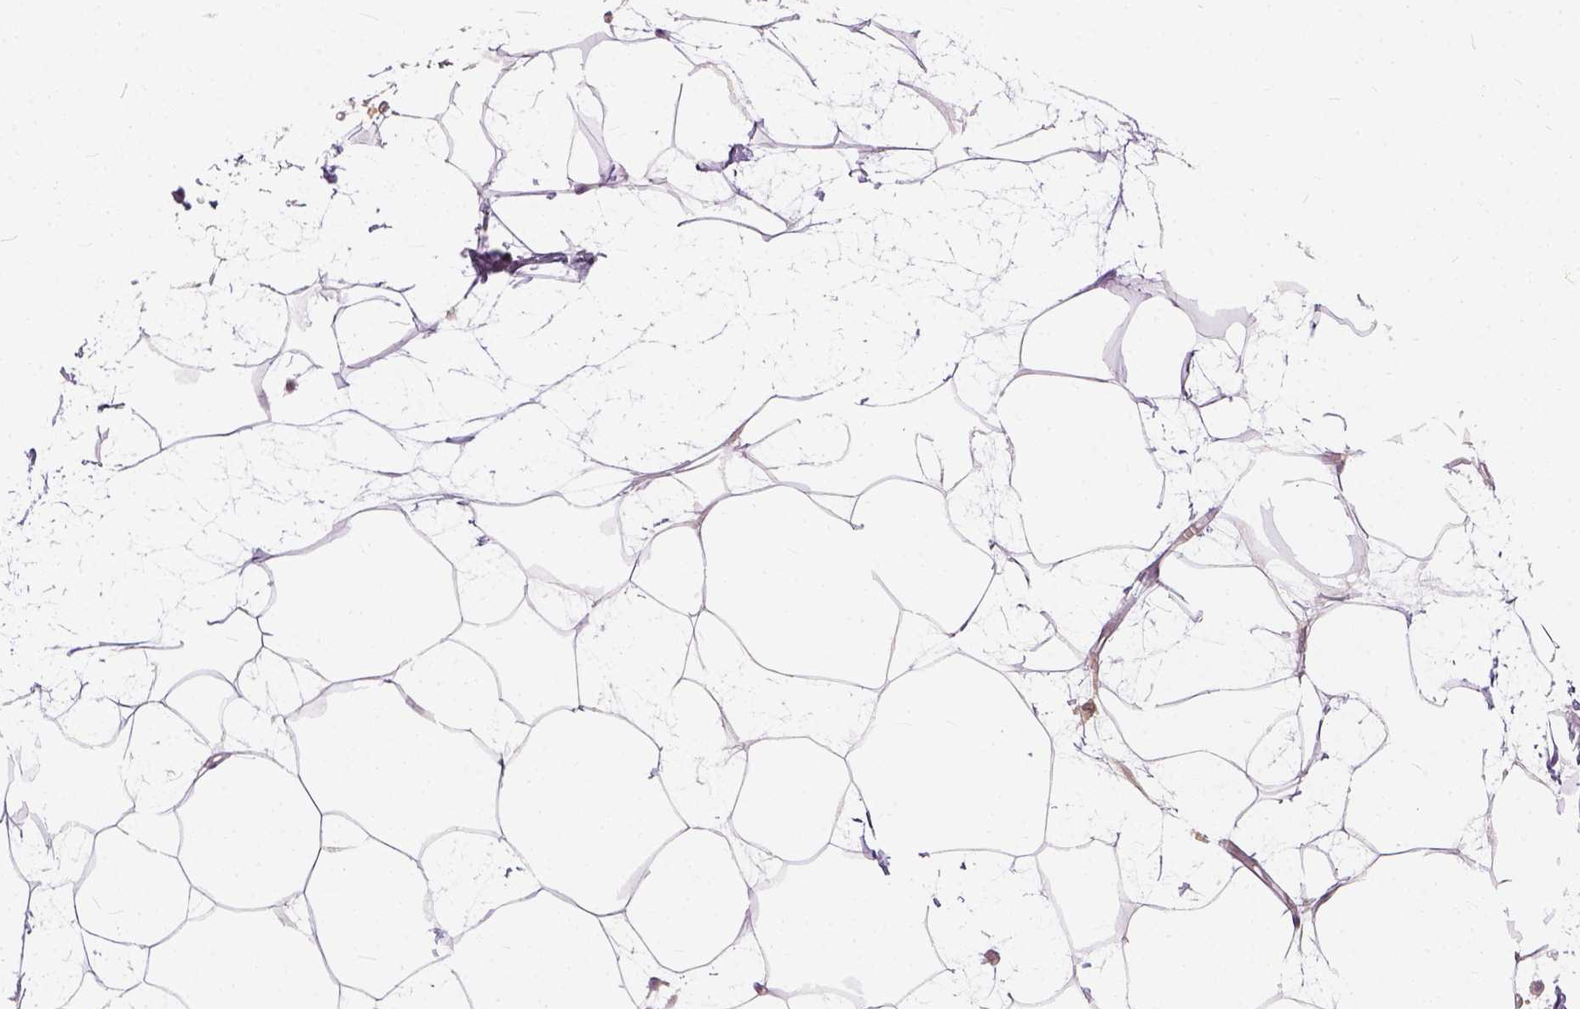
{"staining": {"intensity": "negative", "quantity": "none", "location": "none"}, "tissue": "breast", "cell_type": "Adipocytes", "image_type": "normal", "snomed": [{"axis": "morphology", "description": "Normal tissue, NOS"}, {"axis": "topography", "description": "Breast"}], "caption": "DAB (3,3'-diaminobenzidine) immunohistochemical staining of unremarkable human breast exhibits no significant staining in adipocytes.", "gene": "ANO2", "patient": {"sex": "female", "age": 45}}